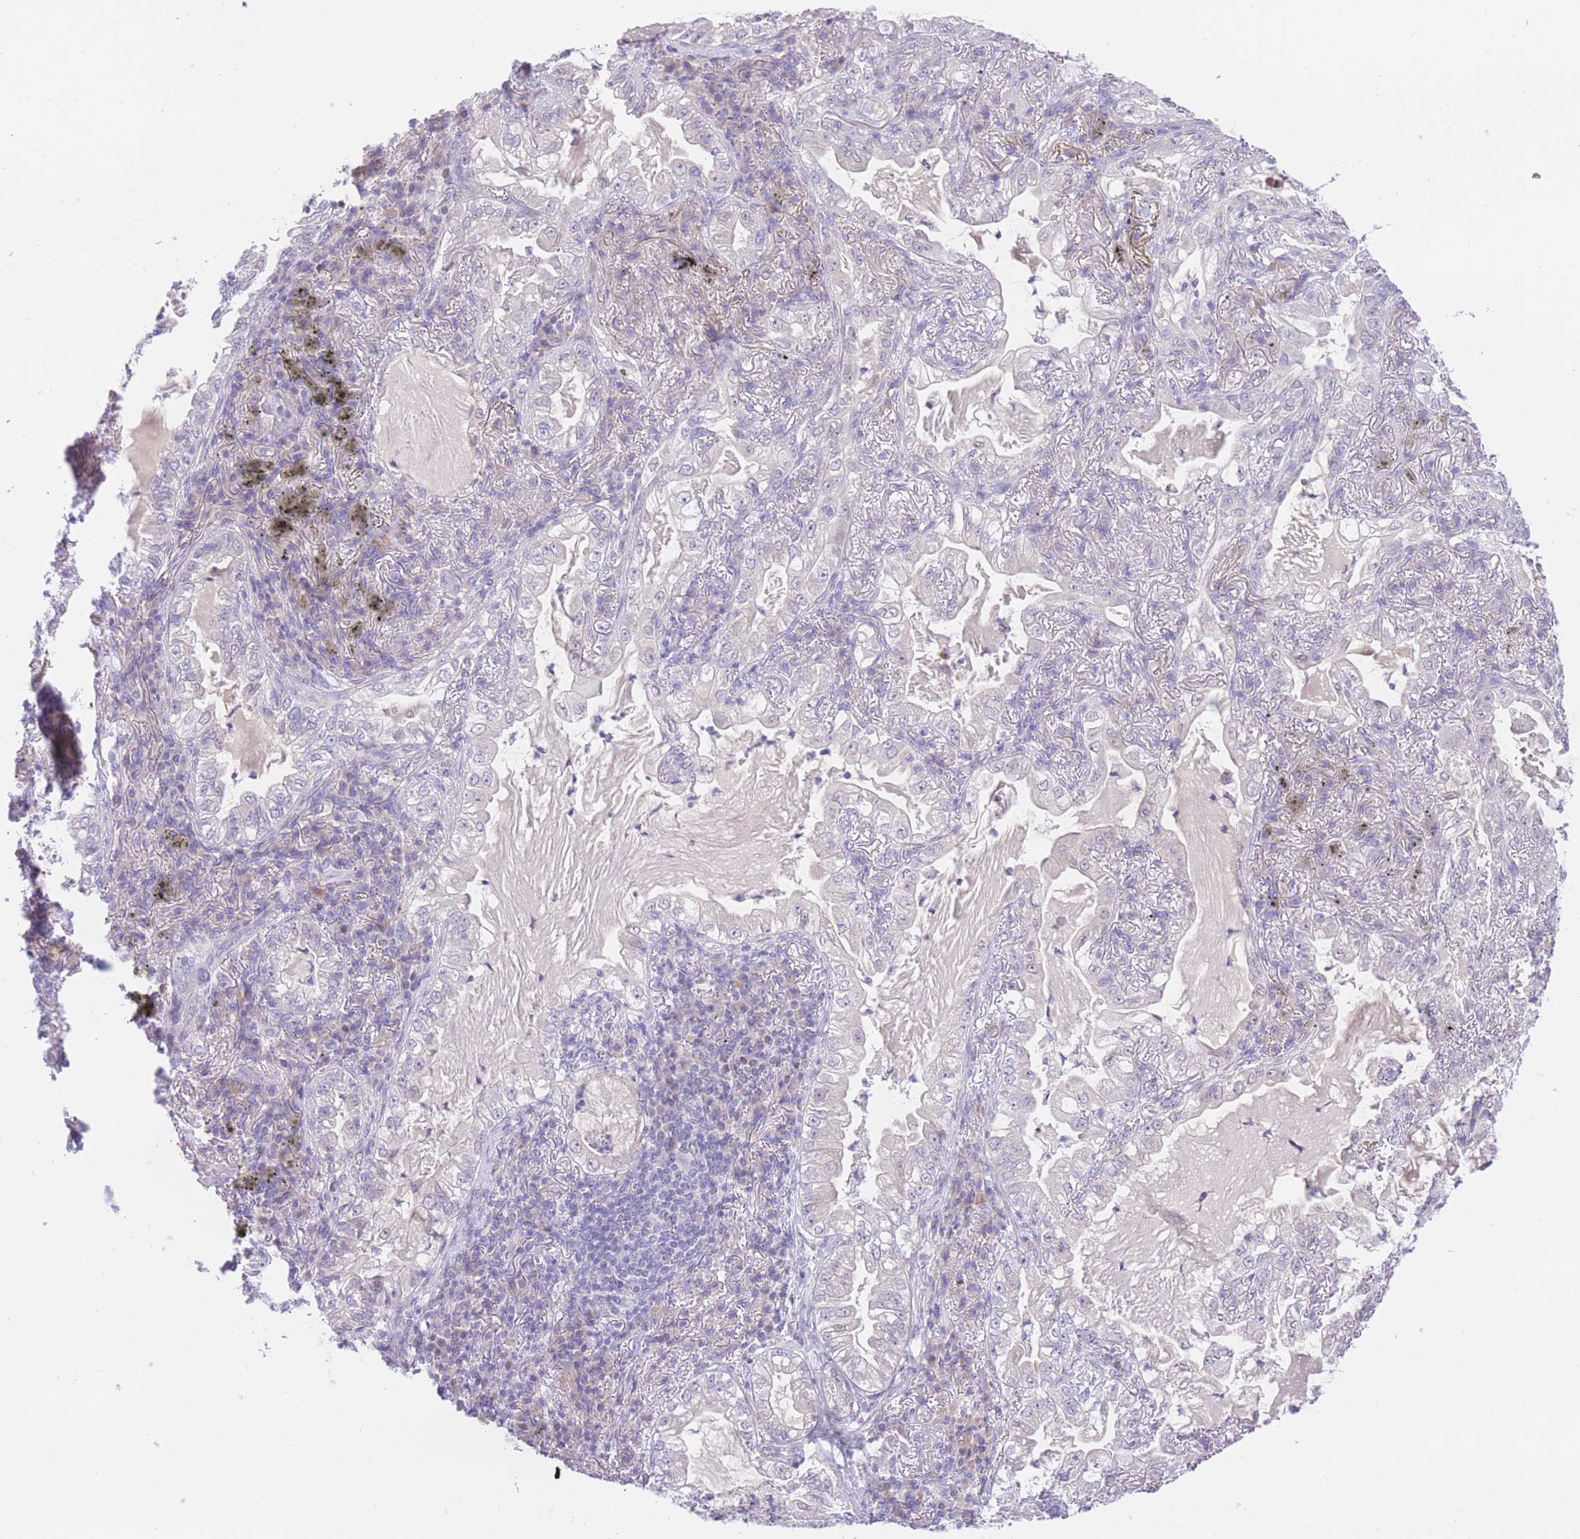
{"staining": {"intensity": "negative", "quantity": "none", "location": "none"}, "tissue": "lung cancer", "cell_type": "Tumor cells", "image_type": "cancer", "snomed": [{"axis": "morphology", "description": "Adenocarcinoma, NOS"}, {"axis": "topography", "description": "Lung"}], "caption": "IHC image of neoplastic tissue: human lung adenocarcinoma stained with DAB (3,3'-diaminobenzidine) reveals no significant protein positivity in tumor cells.", "gene": "RPL39L", "patient": {"sex": "female", "age": 73}}